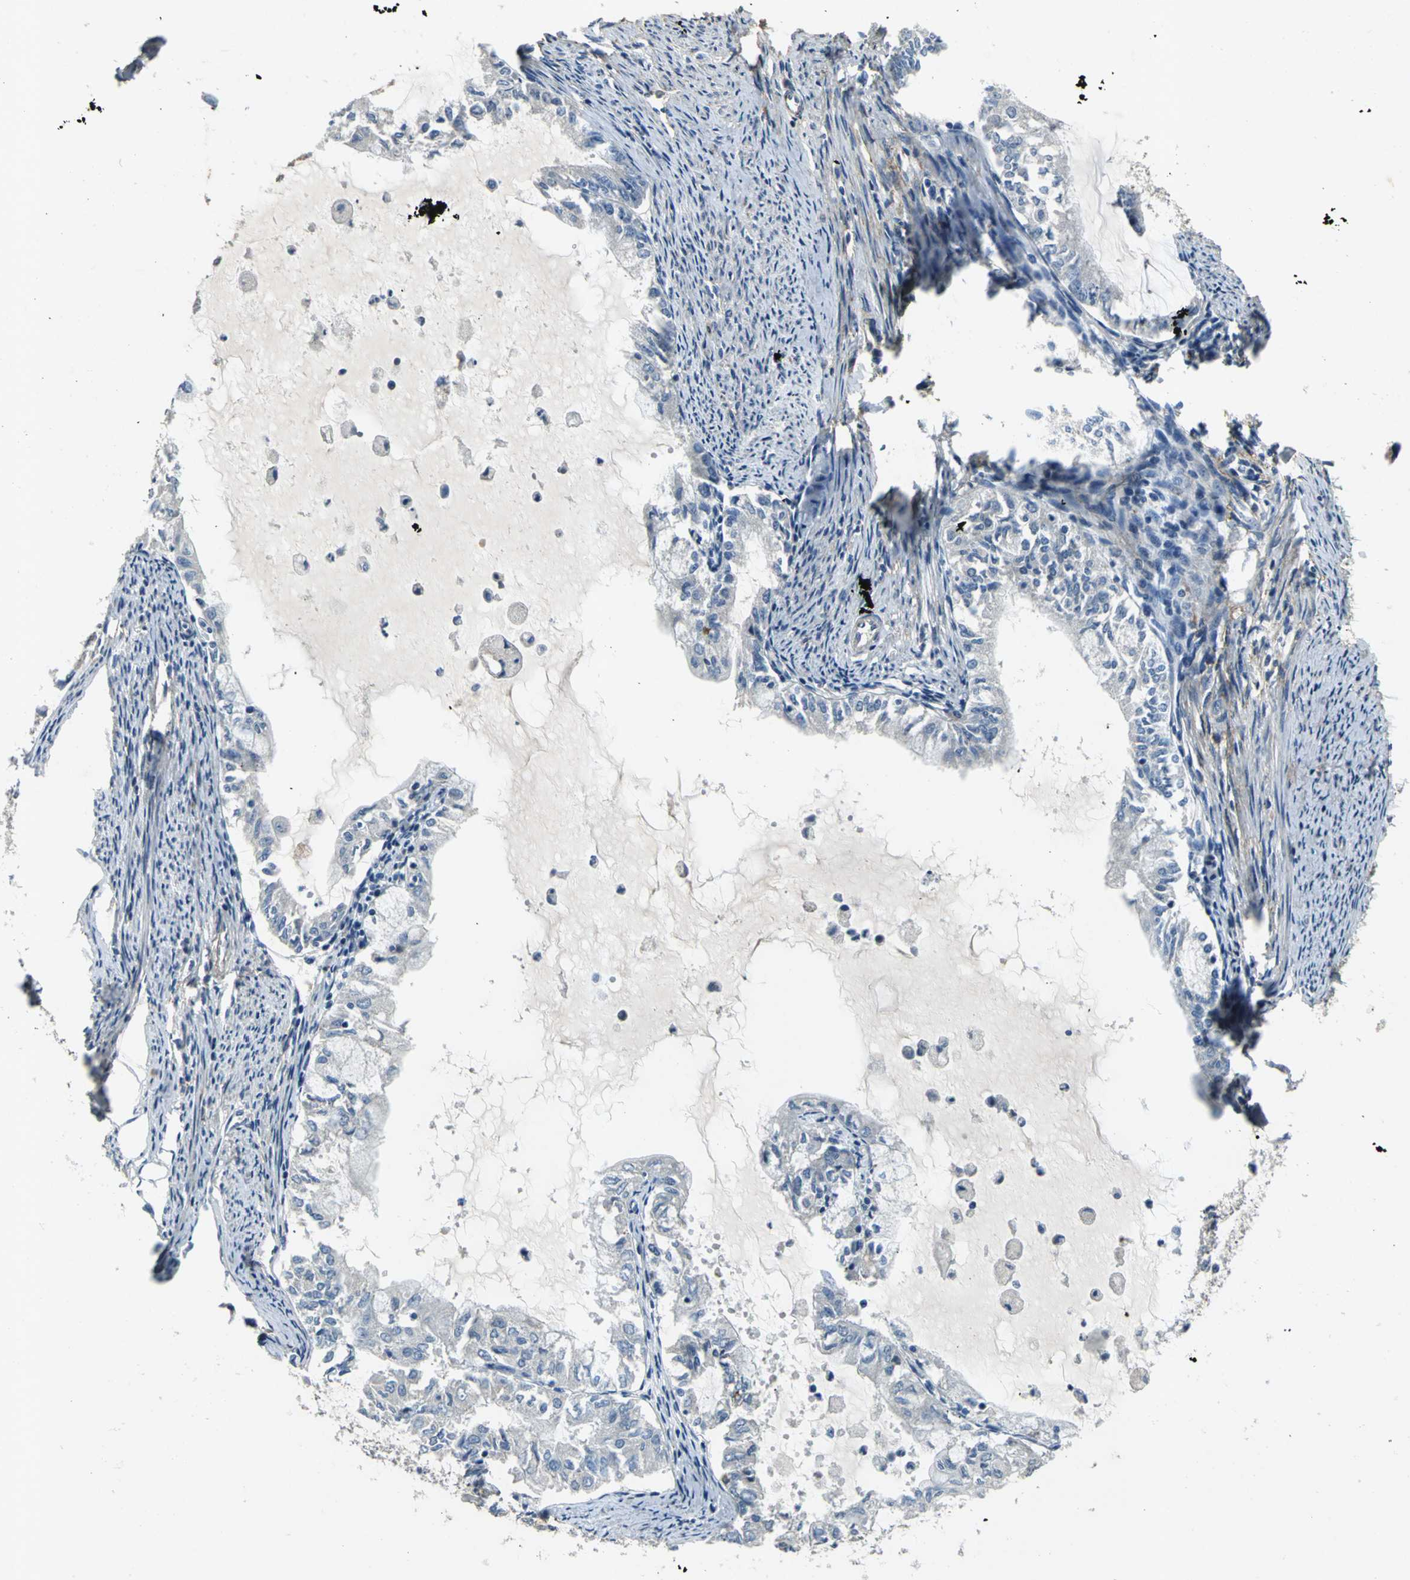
{"staining": {"intensity": "negative", "quantity": "none", "location": "none"}, "tissue": "endometrial cancer", "cell_type": "Tumor cells", "image_type": "cancer", "snomed": [{"axis": "morphology", "description": "Adenocarcinoma, NOS"}, {"axis": "topography", "description": "Endometrium"}], "caption": "This is an immunohistochemistry (IHC) image of human endometrial adenocarcinoma. There is no expression in tumor cells.", "gene": "SLC16A7", "patient": {"sex": "female", "age": 86}}